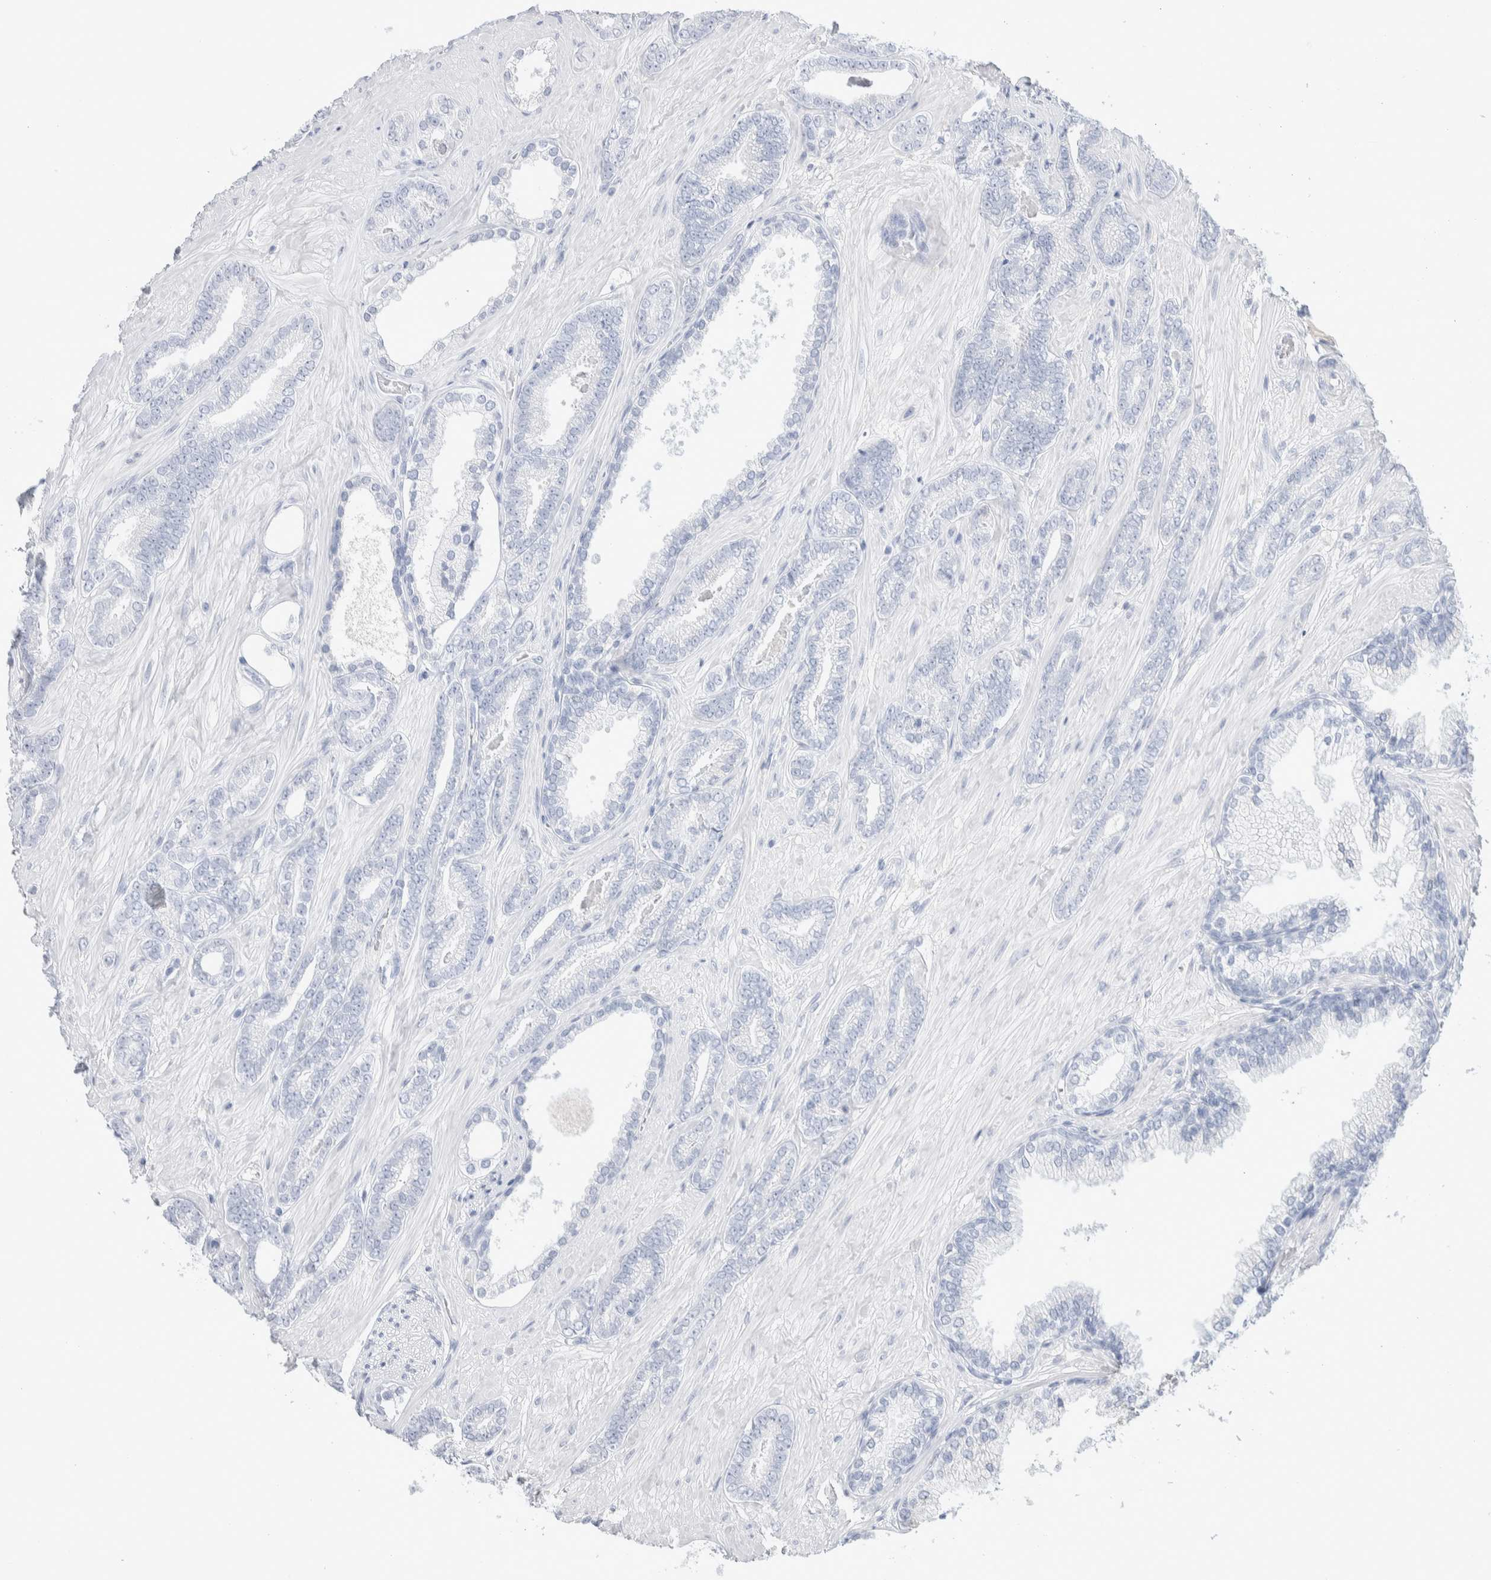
{"staining": {"intensity": "negative", "quantity": "none", "location": "none"}, "tissue": "prostate cancer", "cell_type": "Tumor cells", "image_type": "cancer", "snomed": [{"axis": "morphology", "description": "Adenocarcinoma, Low grade"}, {"axis": "topography", "description": "Prostate"}], "caption": "The image shows no staining of tumor cells in prostate cancer (low-grade adenocarcinoma).", "gene": "GDA", "patient": {"sex": "male", "age": 71}}